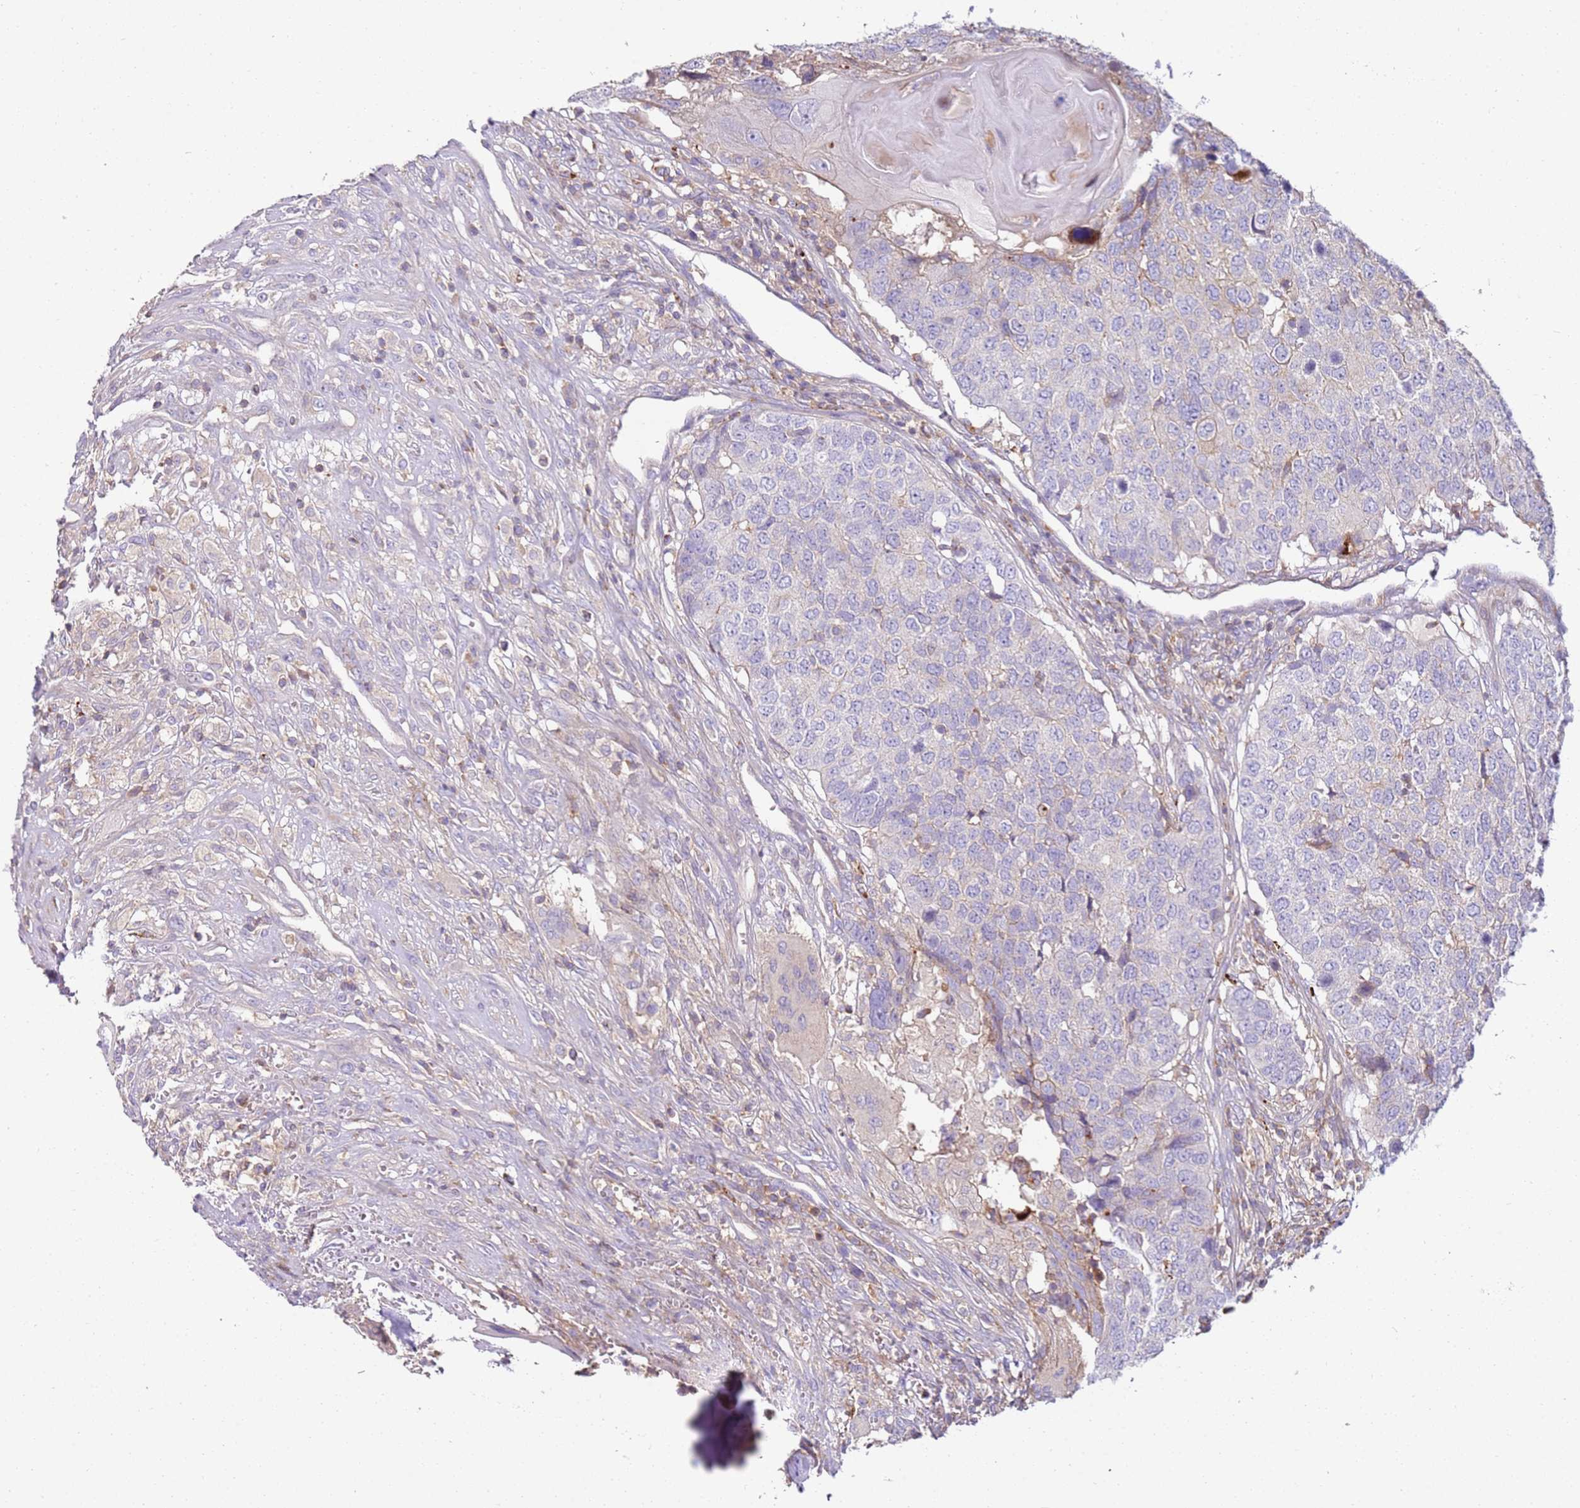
{"staining": {"intensity": "negative", "quantity": "none", "location": "none"}, "tissue": "head and neck cancer", "cell_type": "Tumor cells", "image_type": "cancer", "snomed": [{"axis": "morphology", "description": "Squamous cell carcinoma, NOS"}, {"axis": "topography", "description": "Head-Neck"}], "caption": "Immunohistochemical staining of human head and neck cancer shows no significant expression in tumor cells.", "gene": "FPR1", "patient": {"sex": "male", "age": 66}}